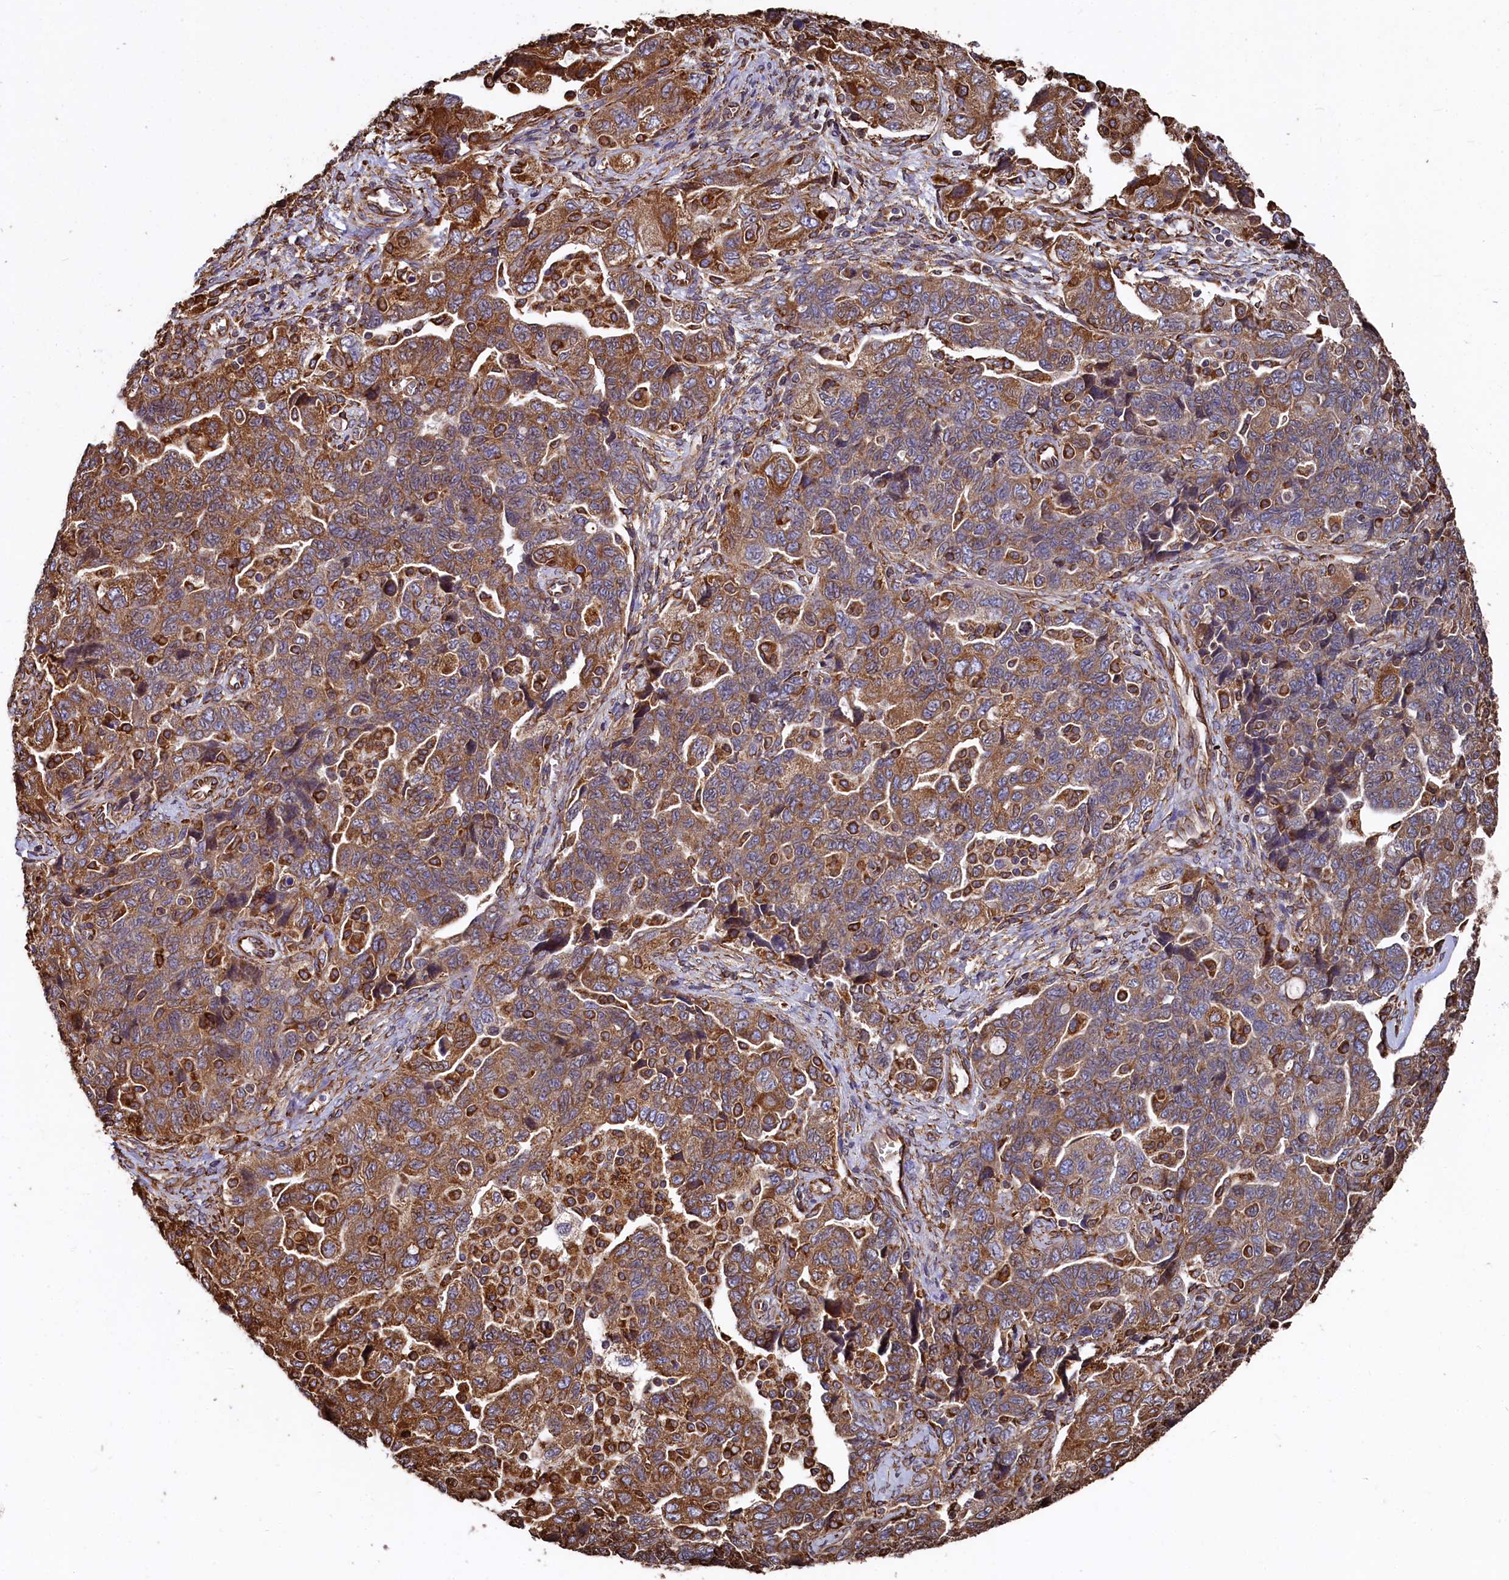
{"staining": {"intensity": "strong", "quantity": ">75%", "location": "cytoplasmic/membranous"}, "tissue": "ovarian cancer", "cell_type": "Tumor cells", "image_type": "cancer", "snomed": [{"axis": "morphology", "description": "Carcinoma, NOS"}, {"axis": "morphology", "description": "Cystadenocarcinoma, serous, NOS"}, {"axis": "topography", "description": "Ovary"}], "caption": "Immunohistochemical staining of ovarian cancer (serous cystadenocarcinoma) displays high levels of strong cytoplasmic/membranous positivity in approximately >75% of tumor cells.", "gene": "NEURL1B", "patient": {"sex": "female", "age": 69}}